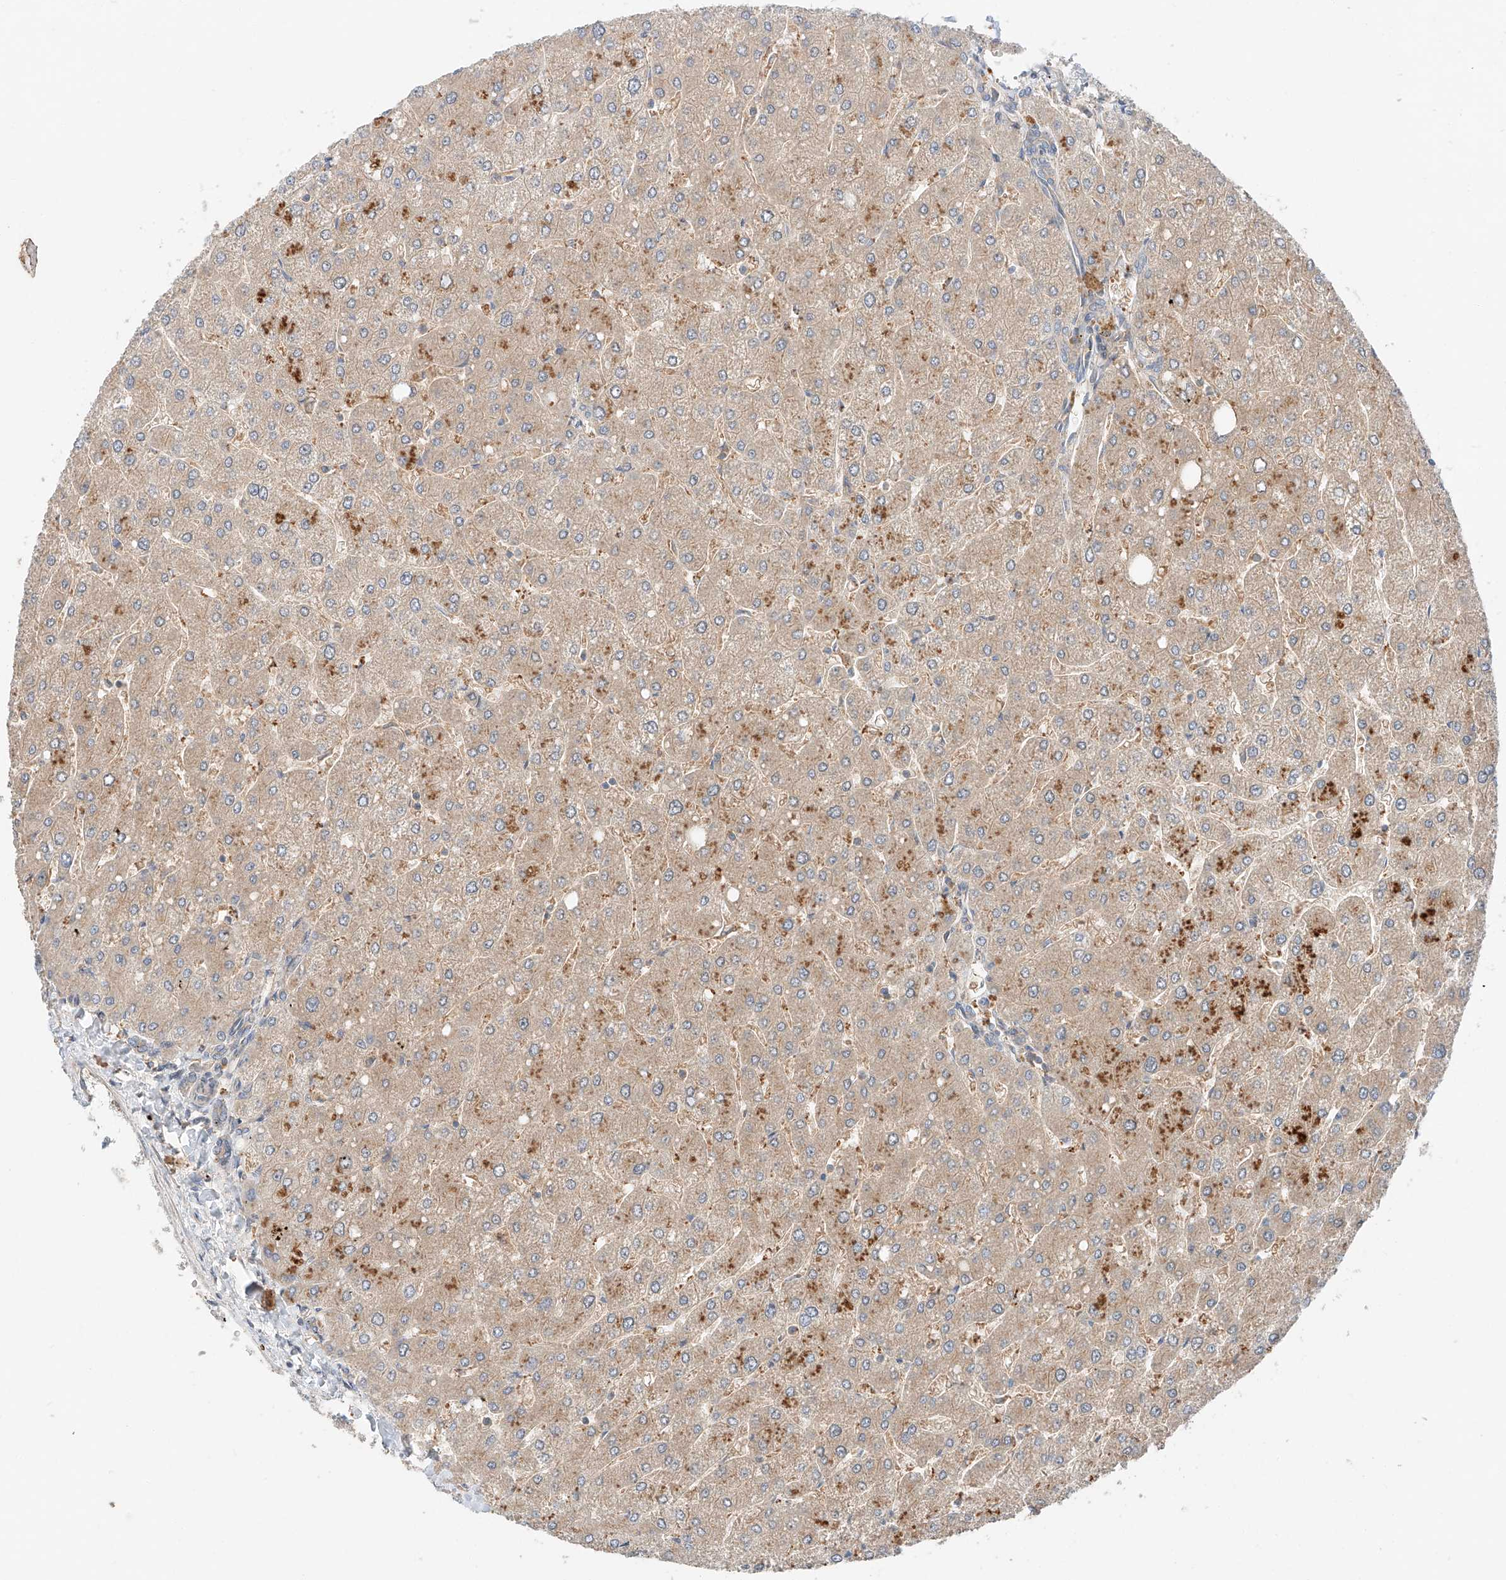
{"staining": {"intensity": "weak", "quantity": "<25%", "location": "cytoplasmic/membranous"}, "tissue": "liver", "cell_type": "Cholangiocytes", "image_type": "normal", "snomed": [{"axis": "morphology", "description": "Normal tissue, NOS"}, {"axis": "topography", "description": "Liver"}], "caption": "Immunohistochemistry (IHC) of unremarkable liver reveals no expression in cholangiocytes. Nuclei are stained in blue.", "gene": "XPNPEP1", "patient": {"sex": "male", "age": 55}}